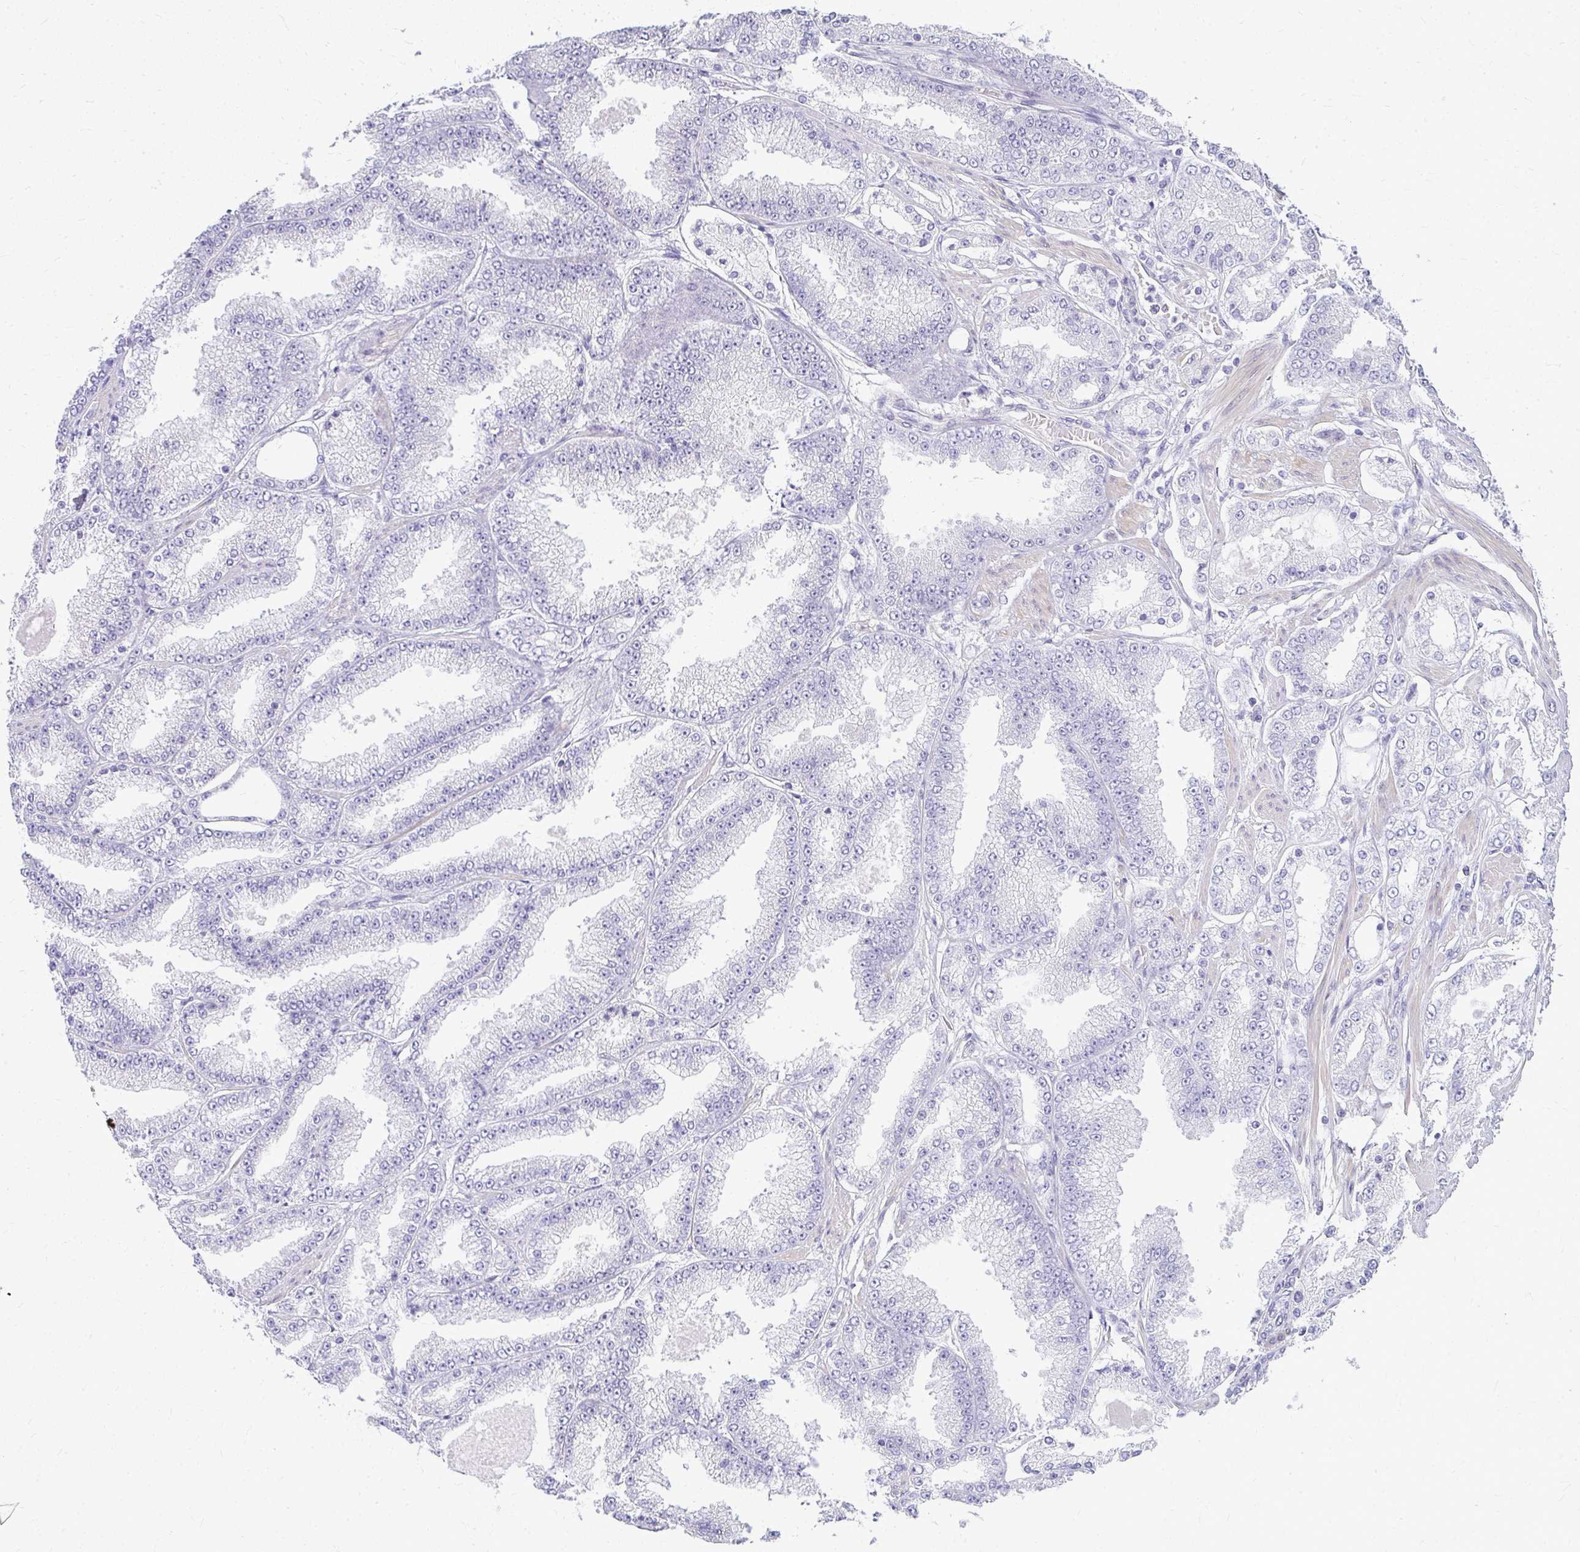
{"staining": {"intensity": "negative", "quantity": "none", "location": "none"}, "tissue": "prostate cancer", "cell_type": "Tumor cells", "image_type": "cancer", "snomed": [{"axis": "morphology", "description": "Adenocarcinoma, High grade"}, {"axis": "topography", "description": "Prostate"}], "caption": "Prostate cancer (high-grade adenocarcinoma) was stained to show a protein in brown. There is no significant staining in tumor cells.", "gene": "TEX33", "patient": {"sex": "male", "age": 68}}